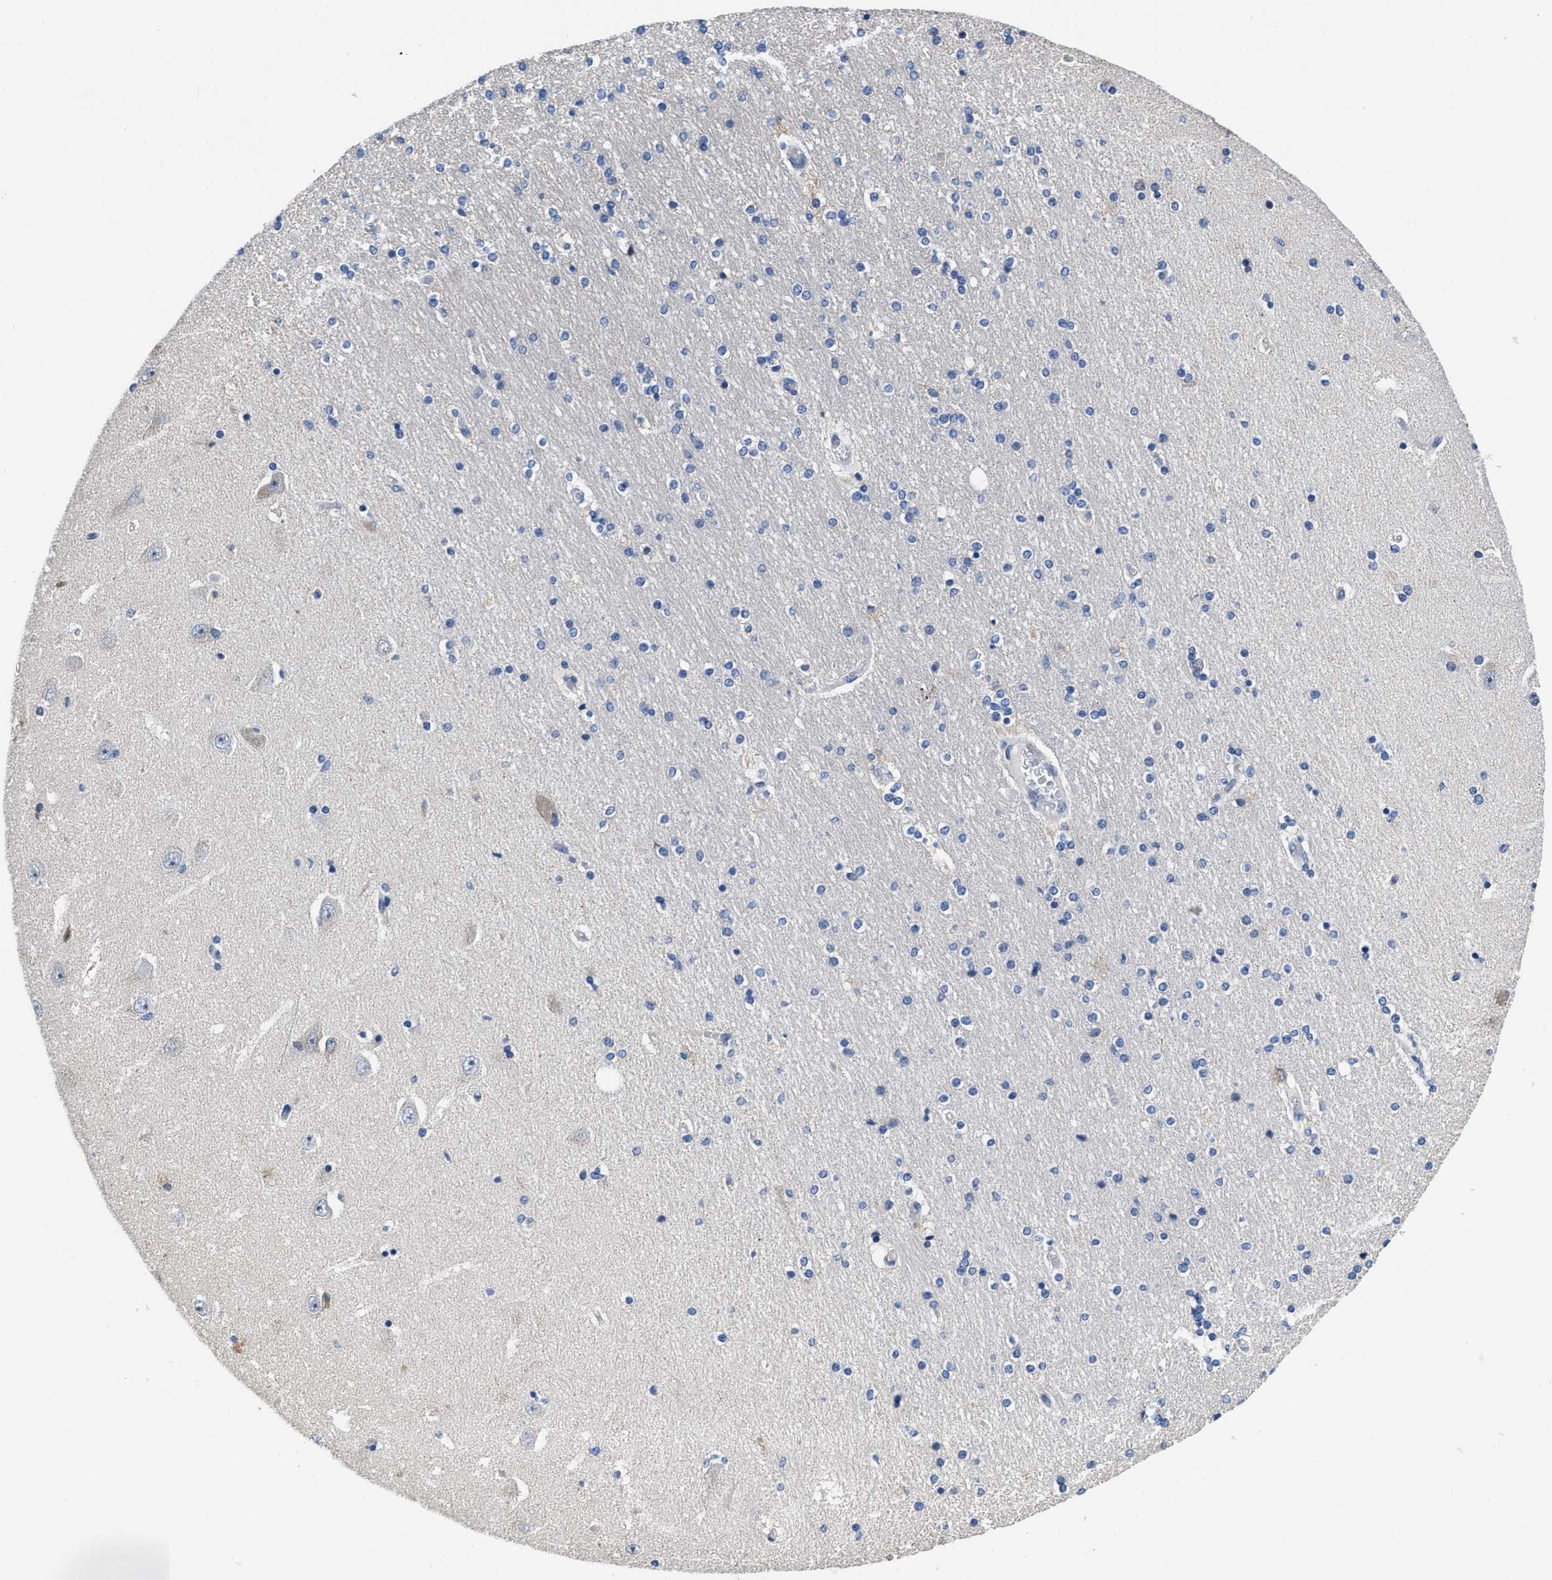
{"staining": {"intensity": "negative", "quantity": "none", "location": "none"}, "tissue": "hippocampus", "cell_type": "Glial cells", "image_type": "normal", "snomed": [{"axis": "morphology", "description": "Normal tissue, NOS"}, {"axis": "topography", "description": "Hippocampus"}], "caption": "A histopathology image of hippocampus stained for a protein exhibits no brown staining in glial cells. Brightfield microscopy of immunohistochemistry (IHC) stained with DAB (3,3'-diaminobenzidine) (brown) and hematoxylin (blue), captured at high magnification.", "gene": "HOOK1", "patient": {"sex": "female", "age": 54}}